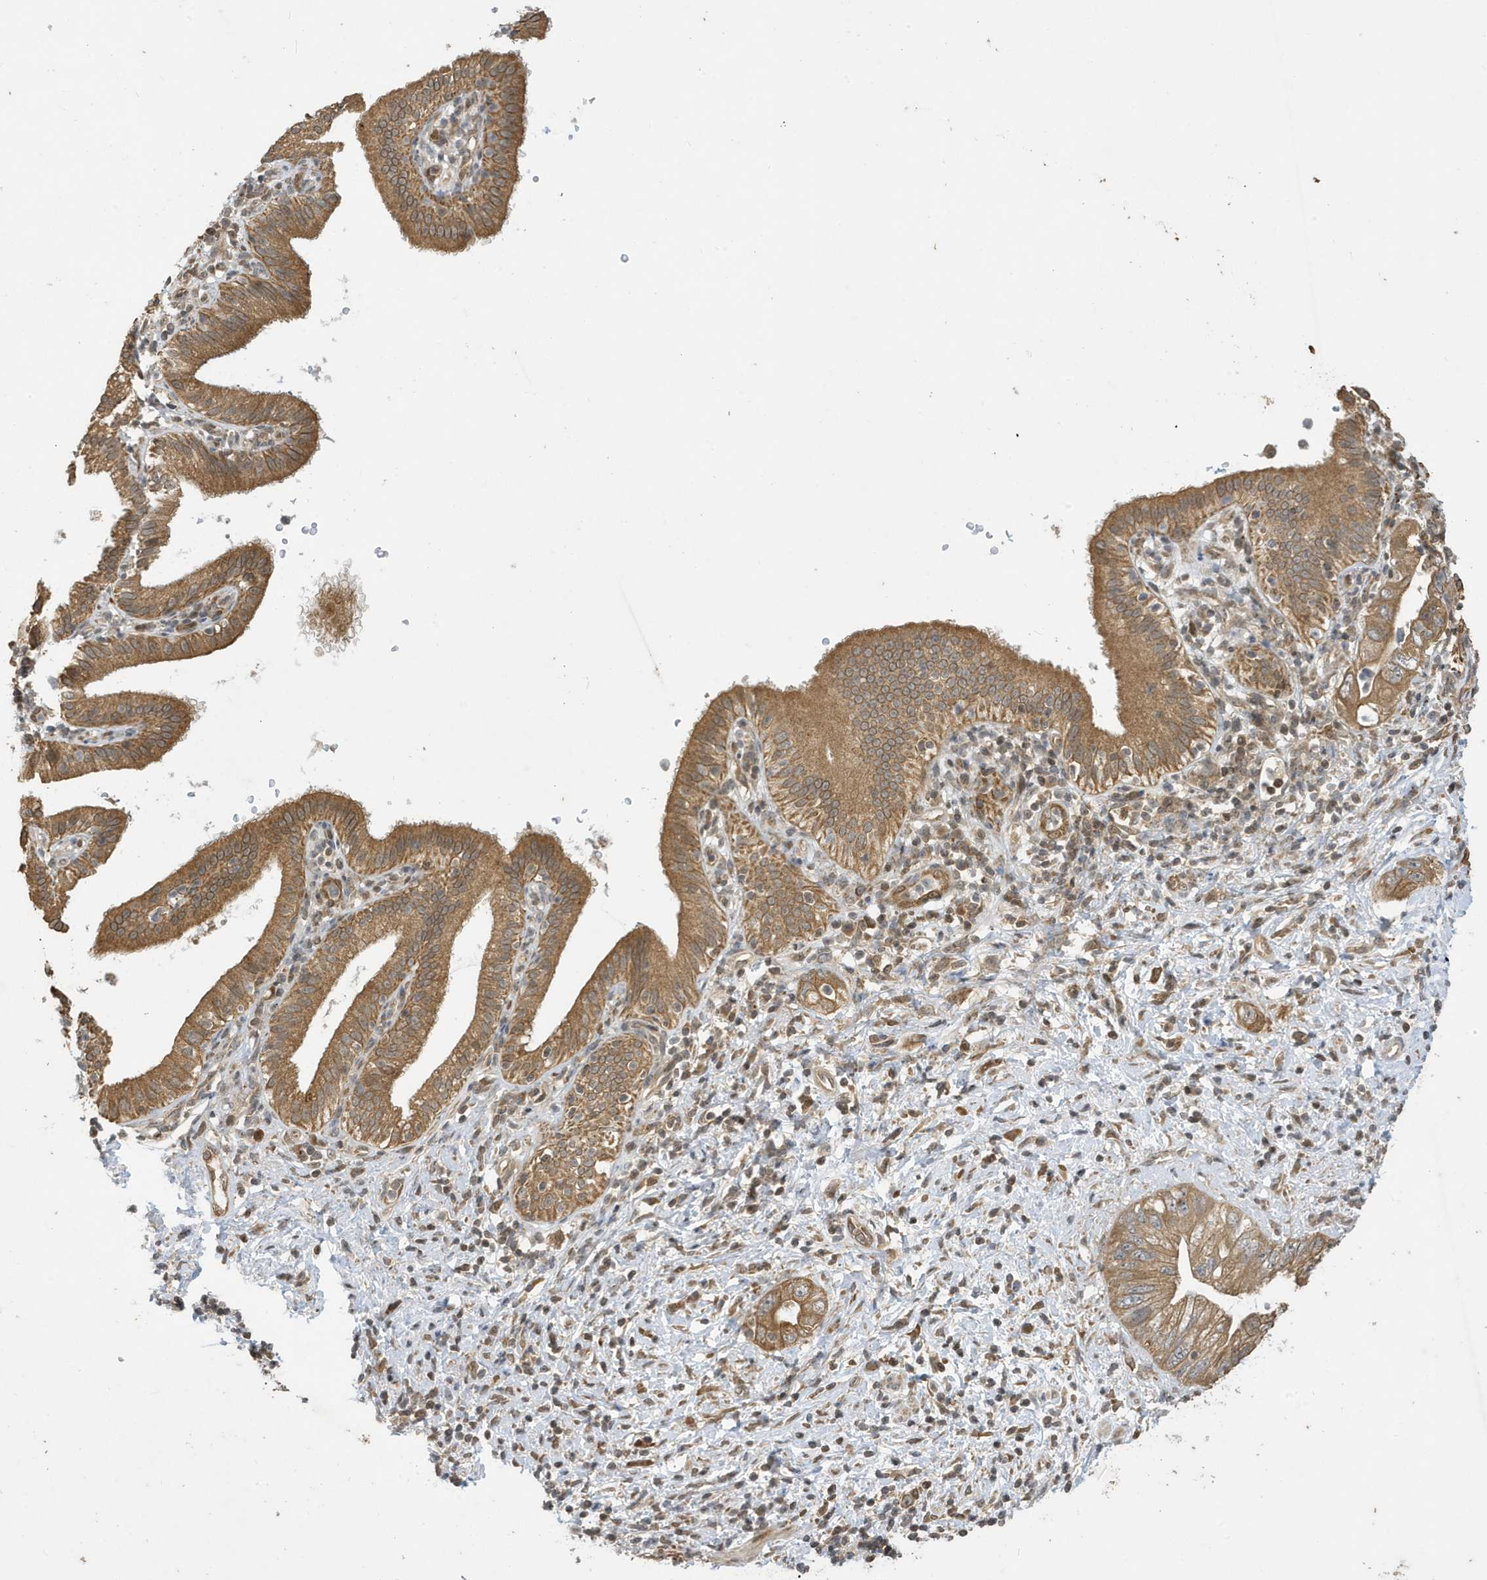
{"staining": {"intensity": "moderate", "quantity": ">75%", "location": "cytoplasmic/membranous"}, "tissue": "pancreatic cancer", "cell_type": "Tumor cells", "image_type": "cancer", "snomed": [{"axis": "morphology", "description": "Adenocarcinoma, NOS"}, {"axis": "topography", "description": "Pancreas"}], "caption": "A brown stain highlights moderate cytoplasmic/membranous positivity of a protein in pancreatic cancer (adenocarcinoma) tumor cells. The protein is stained brown, and the nuclei are stained in blue (DAB IHC with brightfield microscopy, high magnification).", "gene": "NCOA7", "patient": {"sex": "female", "age": 73}}